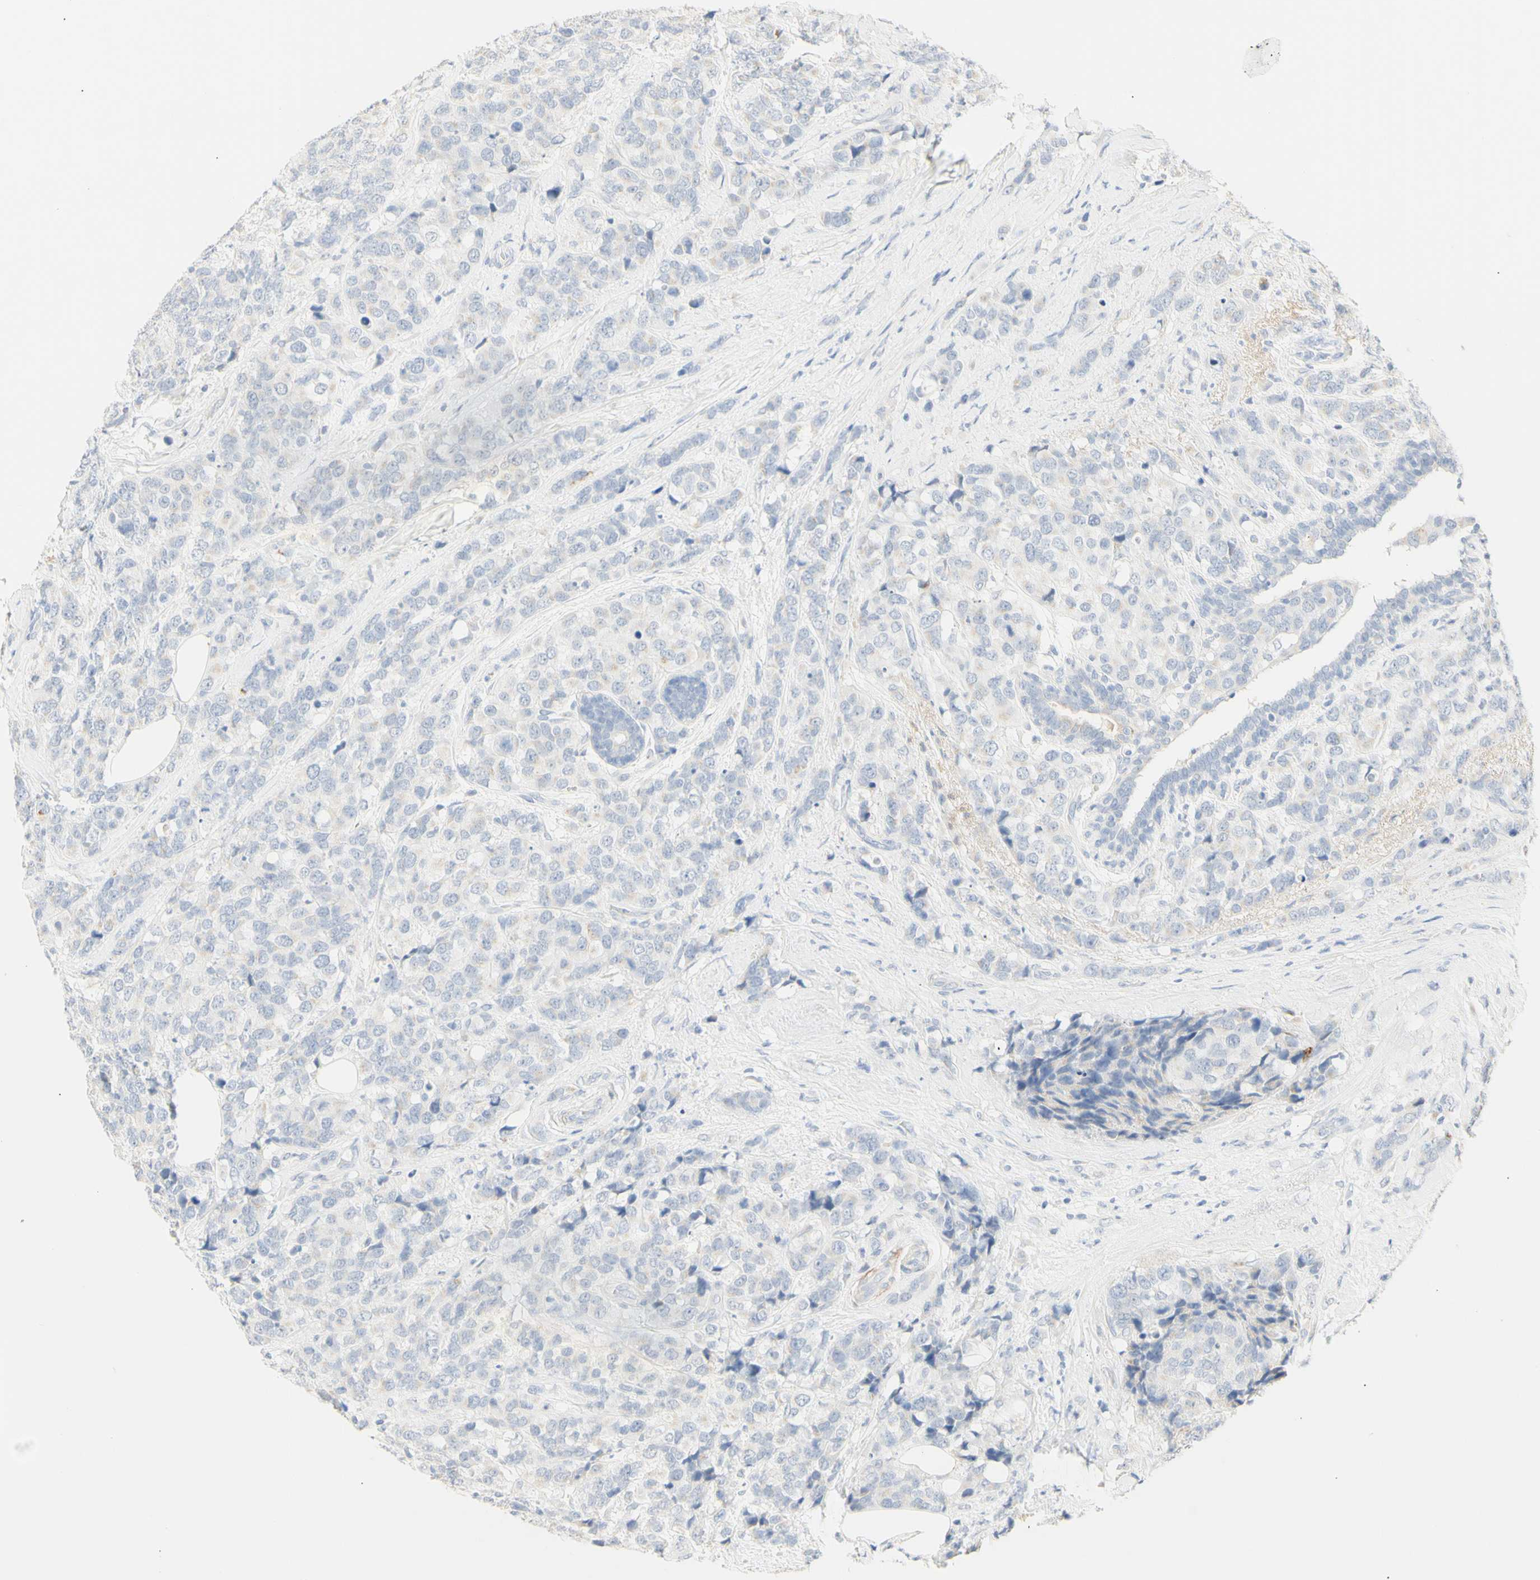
{"staining": {"intensity": "negative", "quantity": "none", "location": "none"}, "tissue": "breast cancer", "cell_type": "Tumor cells", "image_type": "cancer", "snomed": [{"axis": "morphology", "description": "Lobular carcinoma"}, {"axis": "topography", "description": "Breast"}], "caption": "Protein analysis of breast lobular carcinoma exhibits no significant expression in tumor cells. Nuclei are stained in blue.", "gene": "B4GALNT3", "patient": {"sex": "female", "age": 59}}